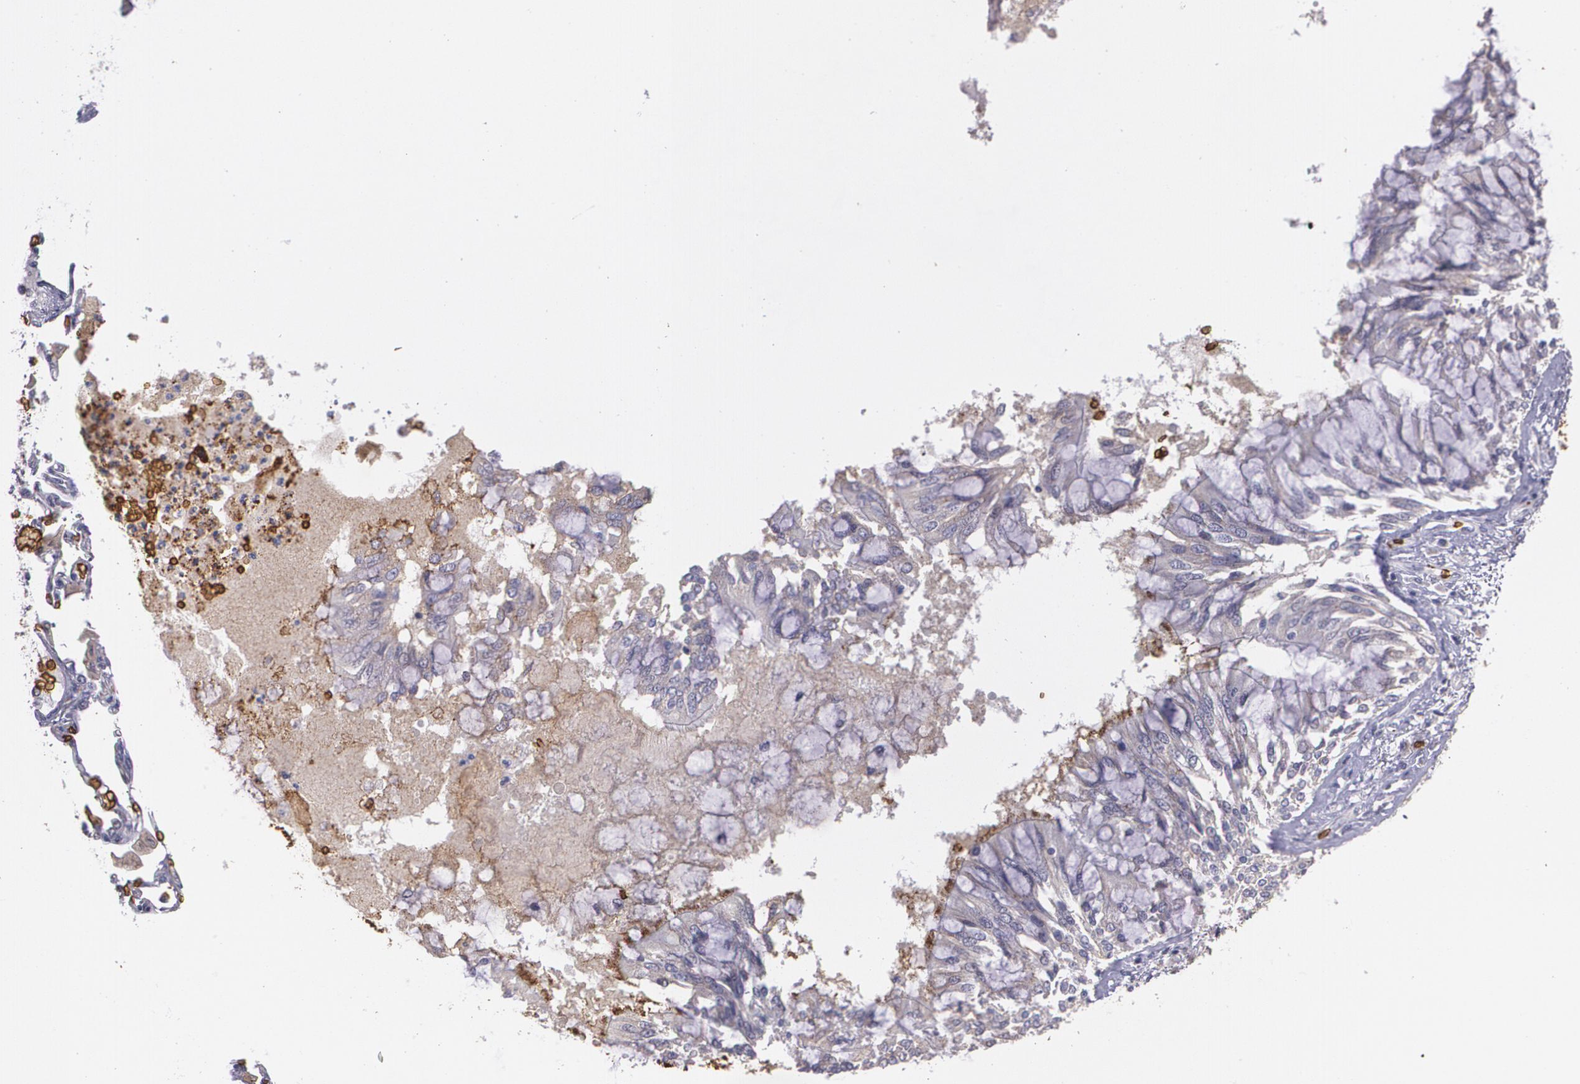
{"staining": {"intensity": "weak", "quantity": "25%-75%", "location": "cytoplasmic/membranous"}, "tissue": "bronchus", "cell_type": "Respiratory epithelial cells", "image_type": "normal", "snomed": [{"axis": "morphology", "description": "Normal tissue, NOS"}, {"axis": "topography", "description": "Cartilage tissue"}, {"axis": "topography", "description": "Bronchus"}, {"axis": "topography", "description": "Lung"}, {"axis": "topography", "description": "Peripheral nerve tissue"}], "caption": "Benign bronchus was stained to show a protein in brown. There is low levels of weak cytoplasmic/membranous positivity in about 25%-75% of respiratory epithelial cells.", "gene": "SLC2A1", "patient": {"sex": "female", "age": 49}}